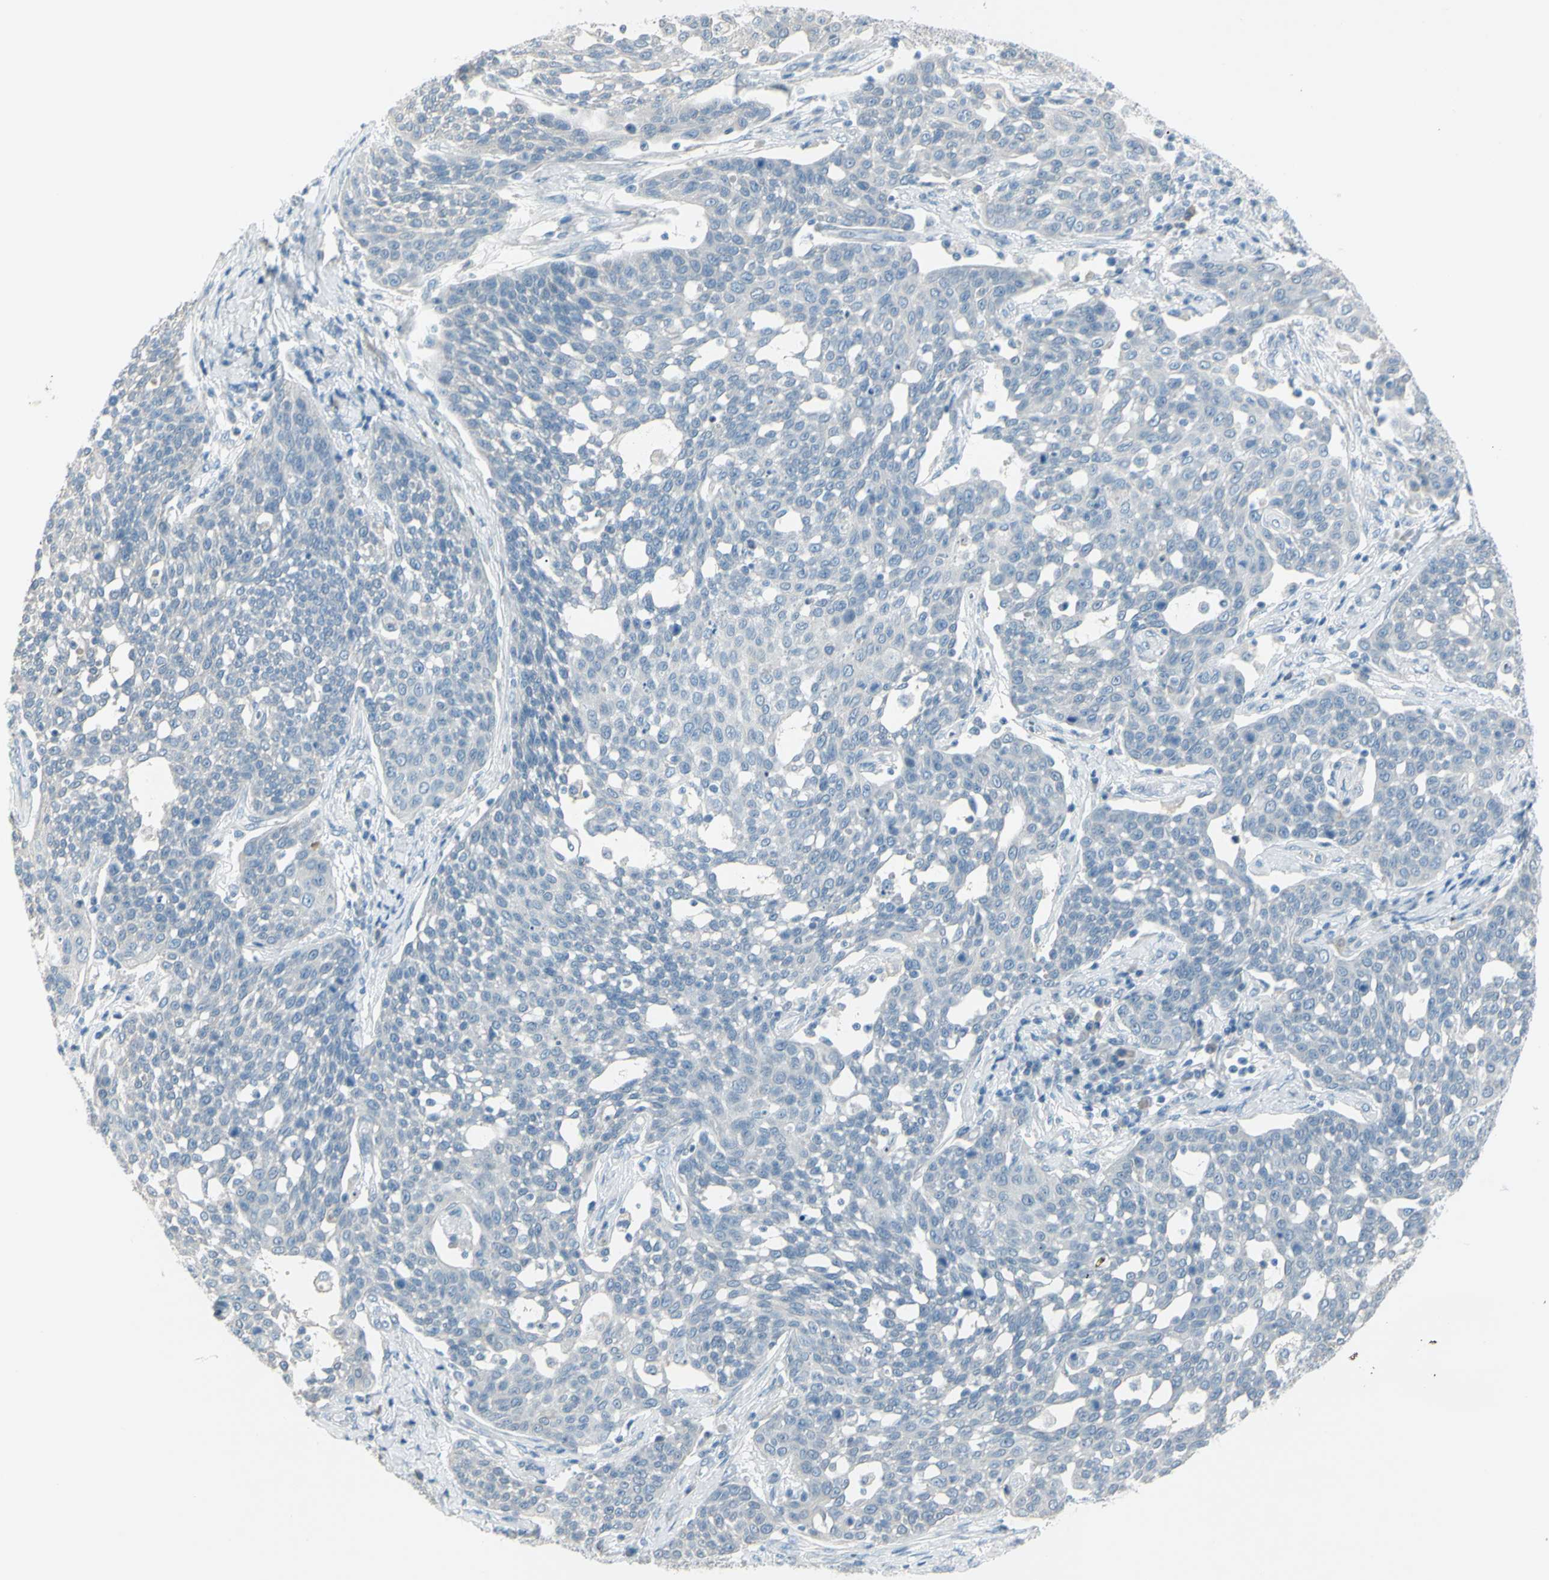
{"staining": {"intensity": "negative", "quantity": "none", "location": "none"}, "tissue": "cervical cancer", "cell_type": "Tumor cells", "image_type": "cancer", "snomed": [{"axis": "morphology", "description": "Squamous cell carcinoma, NOS"}, {"axis": "topography", "description": "Cervix"}], "caption": "IHC histopathology image of neoplastic tissue: human cervical cancer (squamous cell carcinoma) stained with DAB (3,3'-diaminobenzidine) exhibits no significant protein positivity in tumor cells.", "gene": "GPR34", "patient": {"sex": "female", "age": 34}}